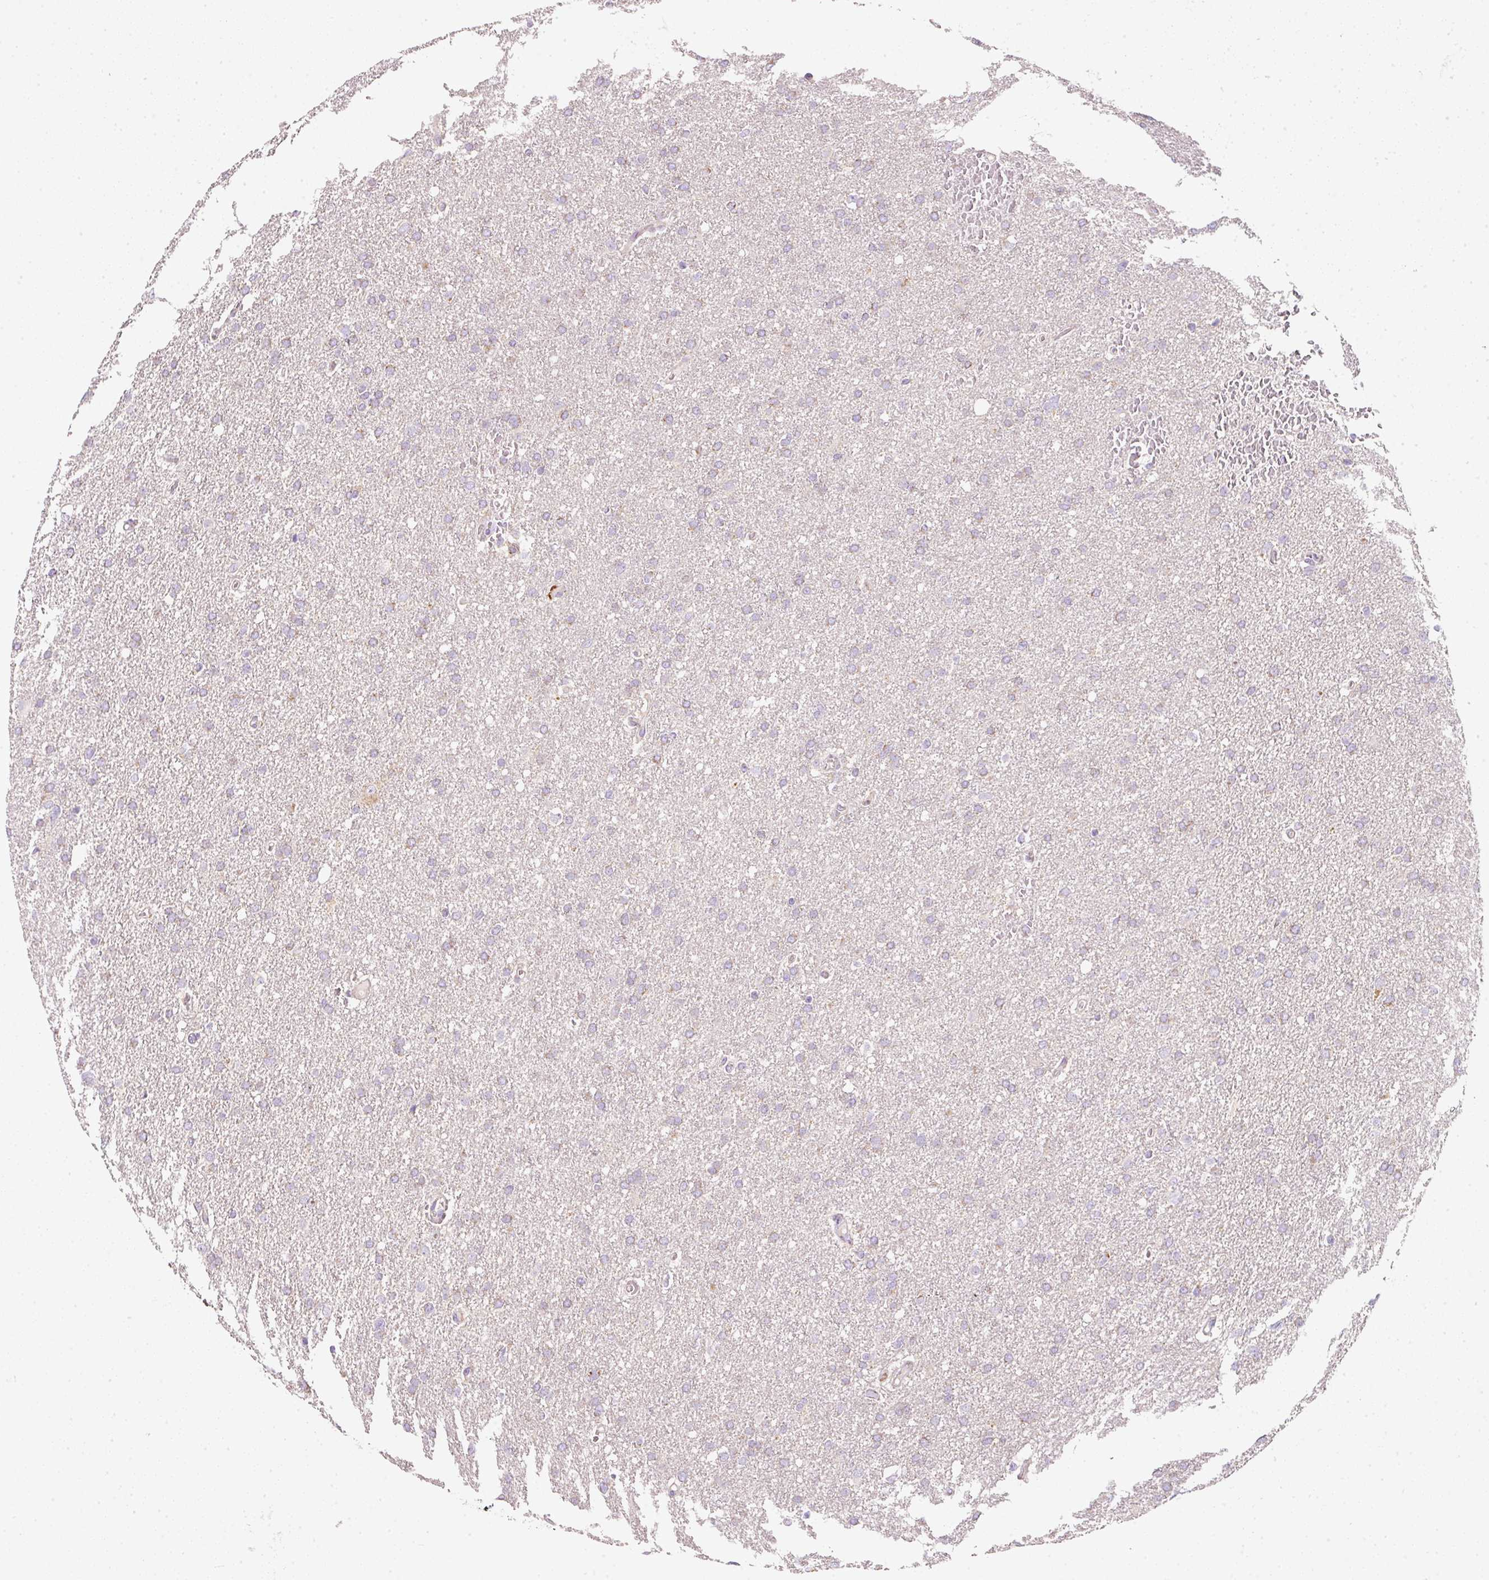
{"staining": {"intensity": "negative", "quantity": "none", "location": "none"}, "tissue": "glioma", "cell_type": "Tumor cells", "image_type": "cancer", "snomed": [{"axis": "morphology", "description": "Glioma, malignant, High grade"}, {"axis": "topography", "description": "Cerebral cortex"}], "caption": "Tumor cells show no significant positivity in glioma.", "gene": "NDUFA1", "patient": {"sex": "female", "age": 36}}